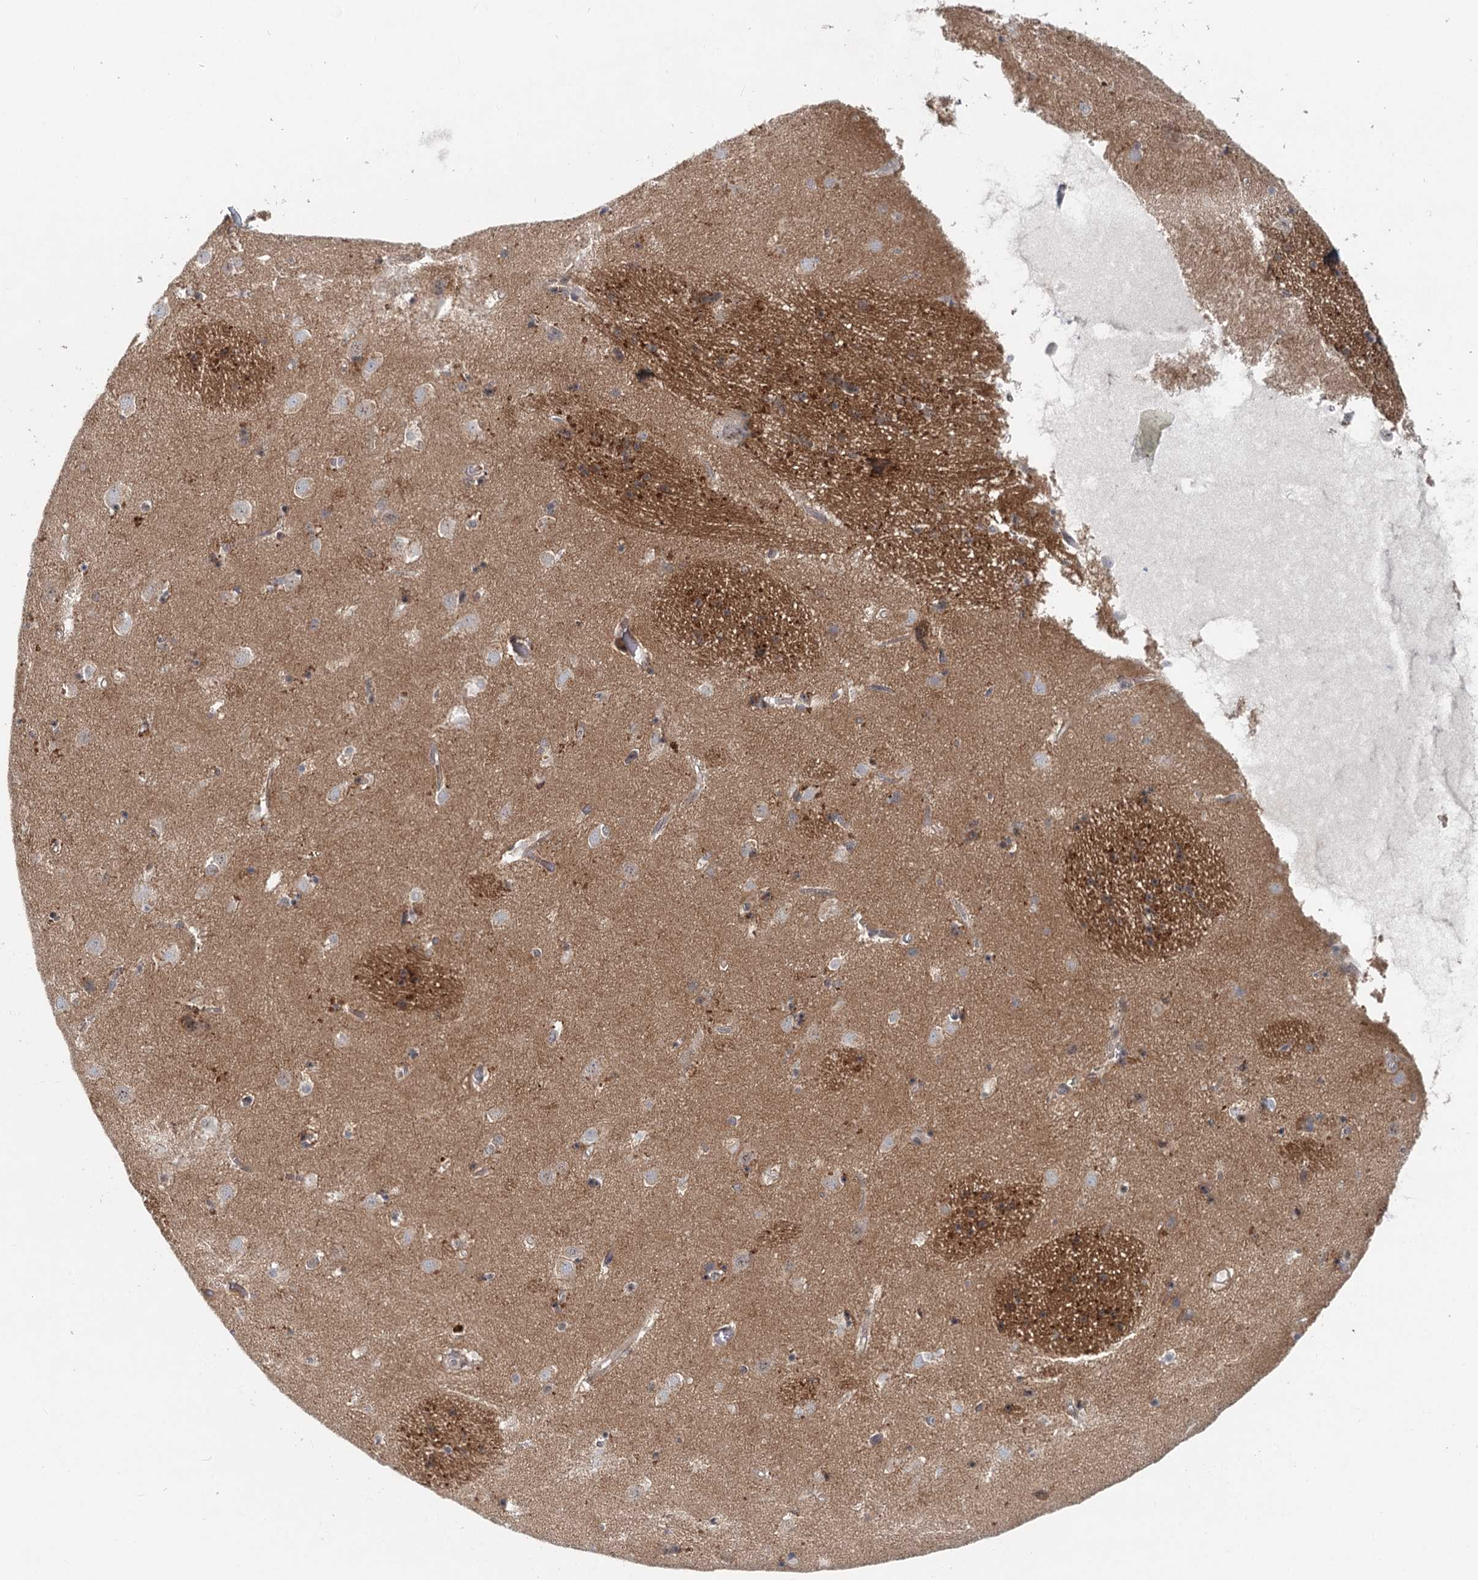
{"staining": {"intensity": "weak", "quantity": "<25%", "location": "cytoplasmic/membranous"}, "tissue": "caudate", "cell_type": "Glial cells", "image_type": "normal", "snomed": [{"axis": "morphology", "description": "Normal tissue, NOS"}, {"axis": "topography", "description": "Lateral ventricle wall"}], "caption": "Glial cells show no significant positivity in benign caudate. (DAB immunohistochemistry with hematoxylin counter stain).", "gene": "CDC42SE2", "patient": {"sex": "male", "age": 70}}